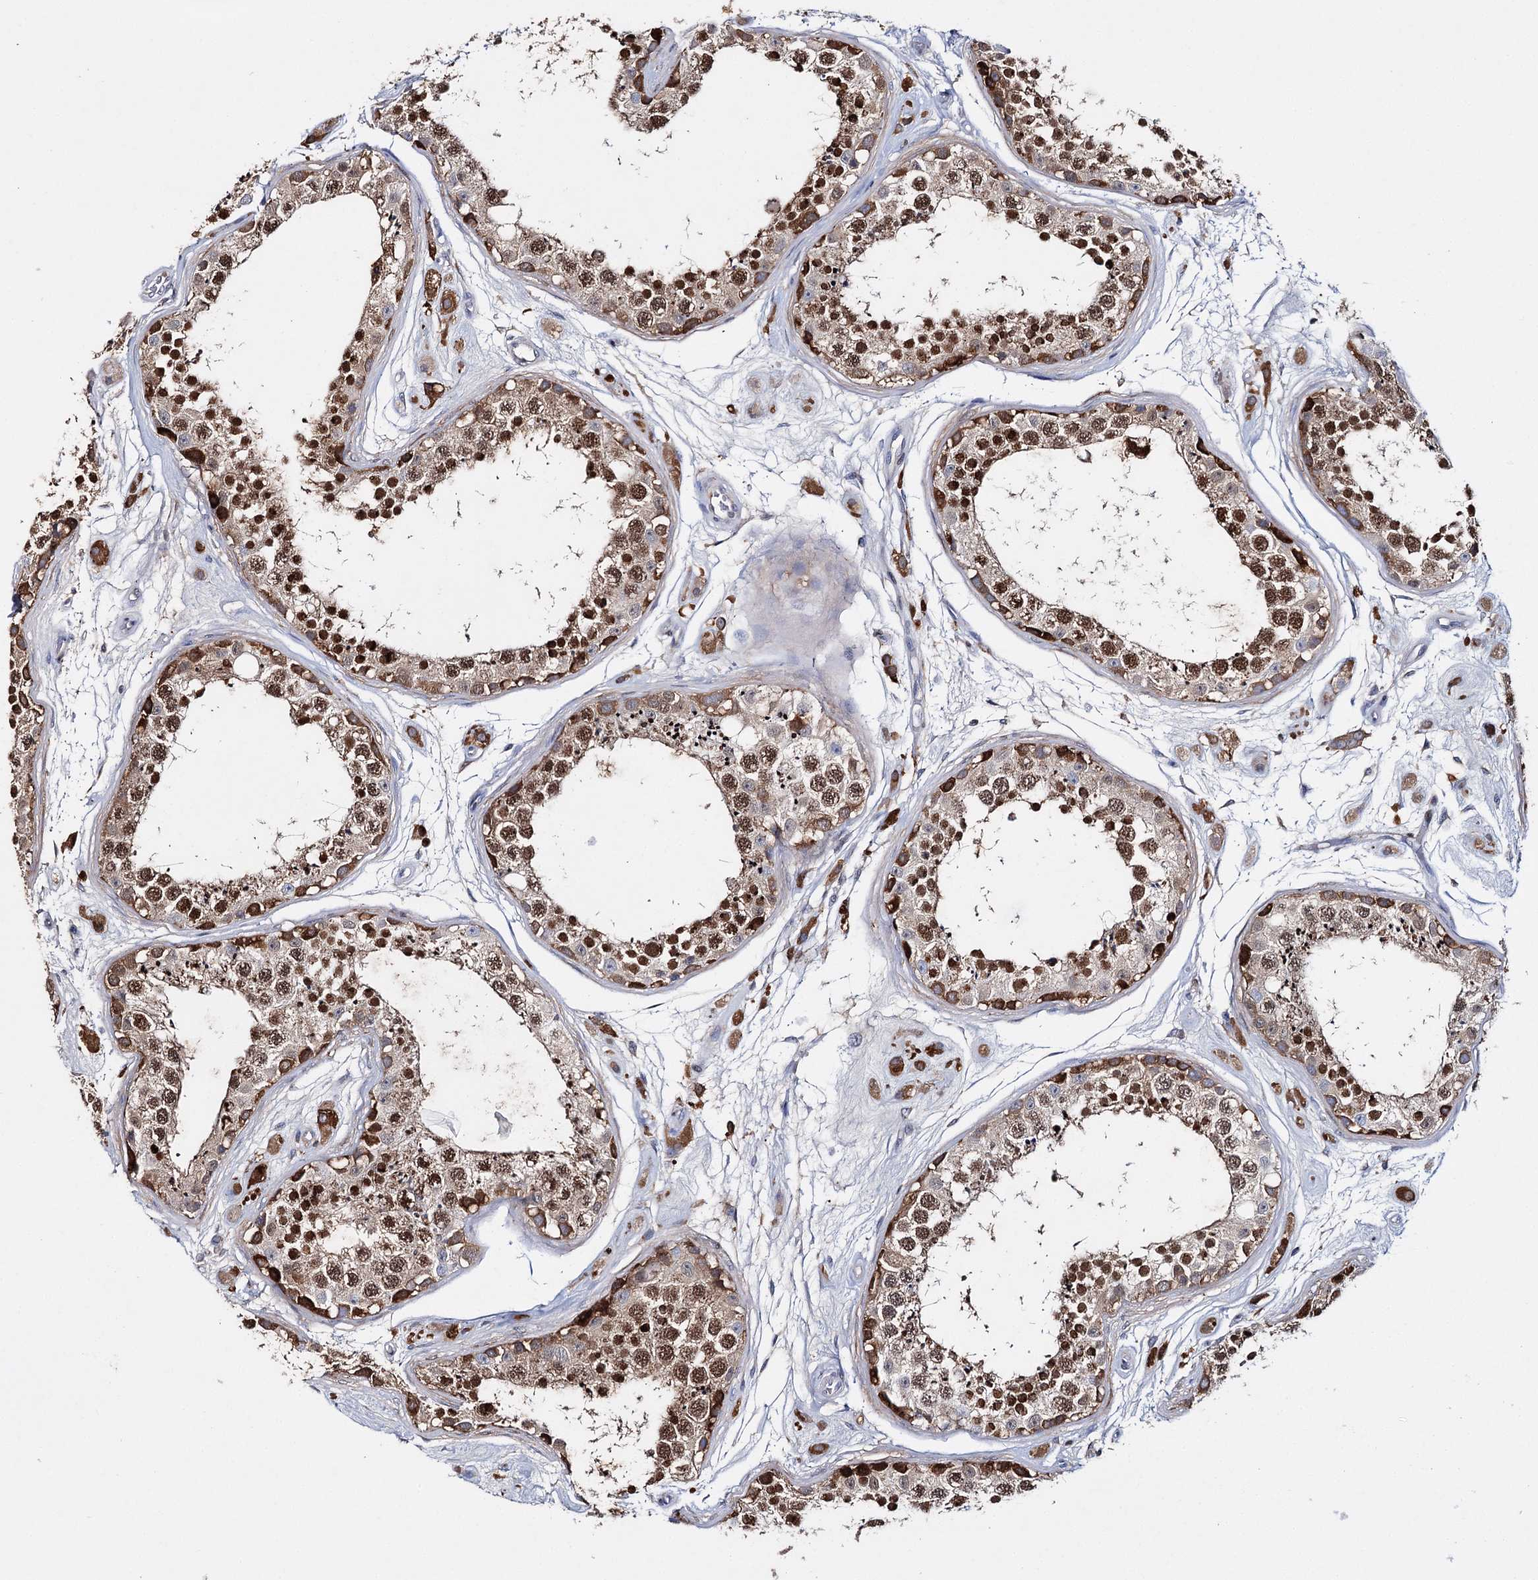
{"staining": {"intensity": "strong", "quantity": ">75%", "location": "cytoplasmic/membranous,nuclear"}, "tissue": "testis", "cell_type": "Cells in seminiferous ducts", "image_type": "normal", "snomed": [{"axis": "morphology", "description": "Normal tissue, NOS"}, {"axis": "topography", "description": "Testis"}], "caption": "Cells in seminiferous ducts exhibit strong cytoplasmic/membranous,nuclear positivity in approximately >75% of cells in normal testis.", "gene": "CFAP46", "patient": {"sex": "male", "age": 25}}